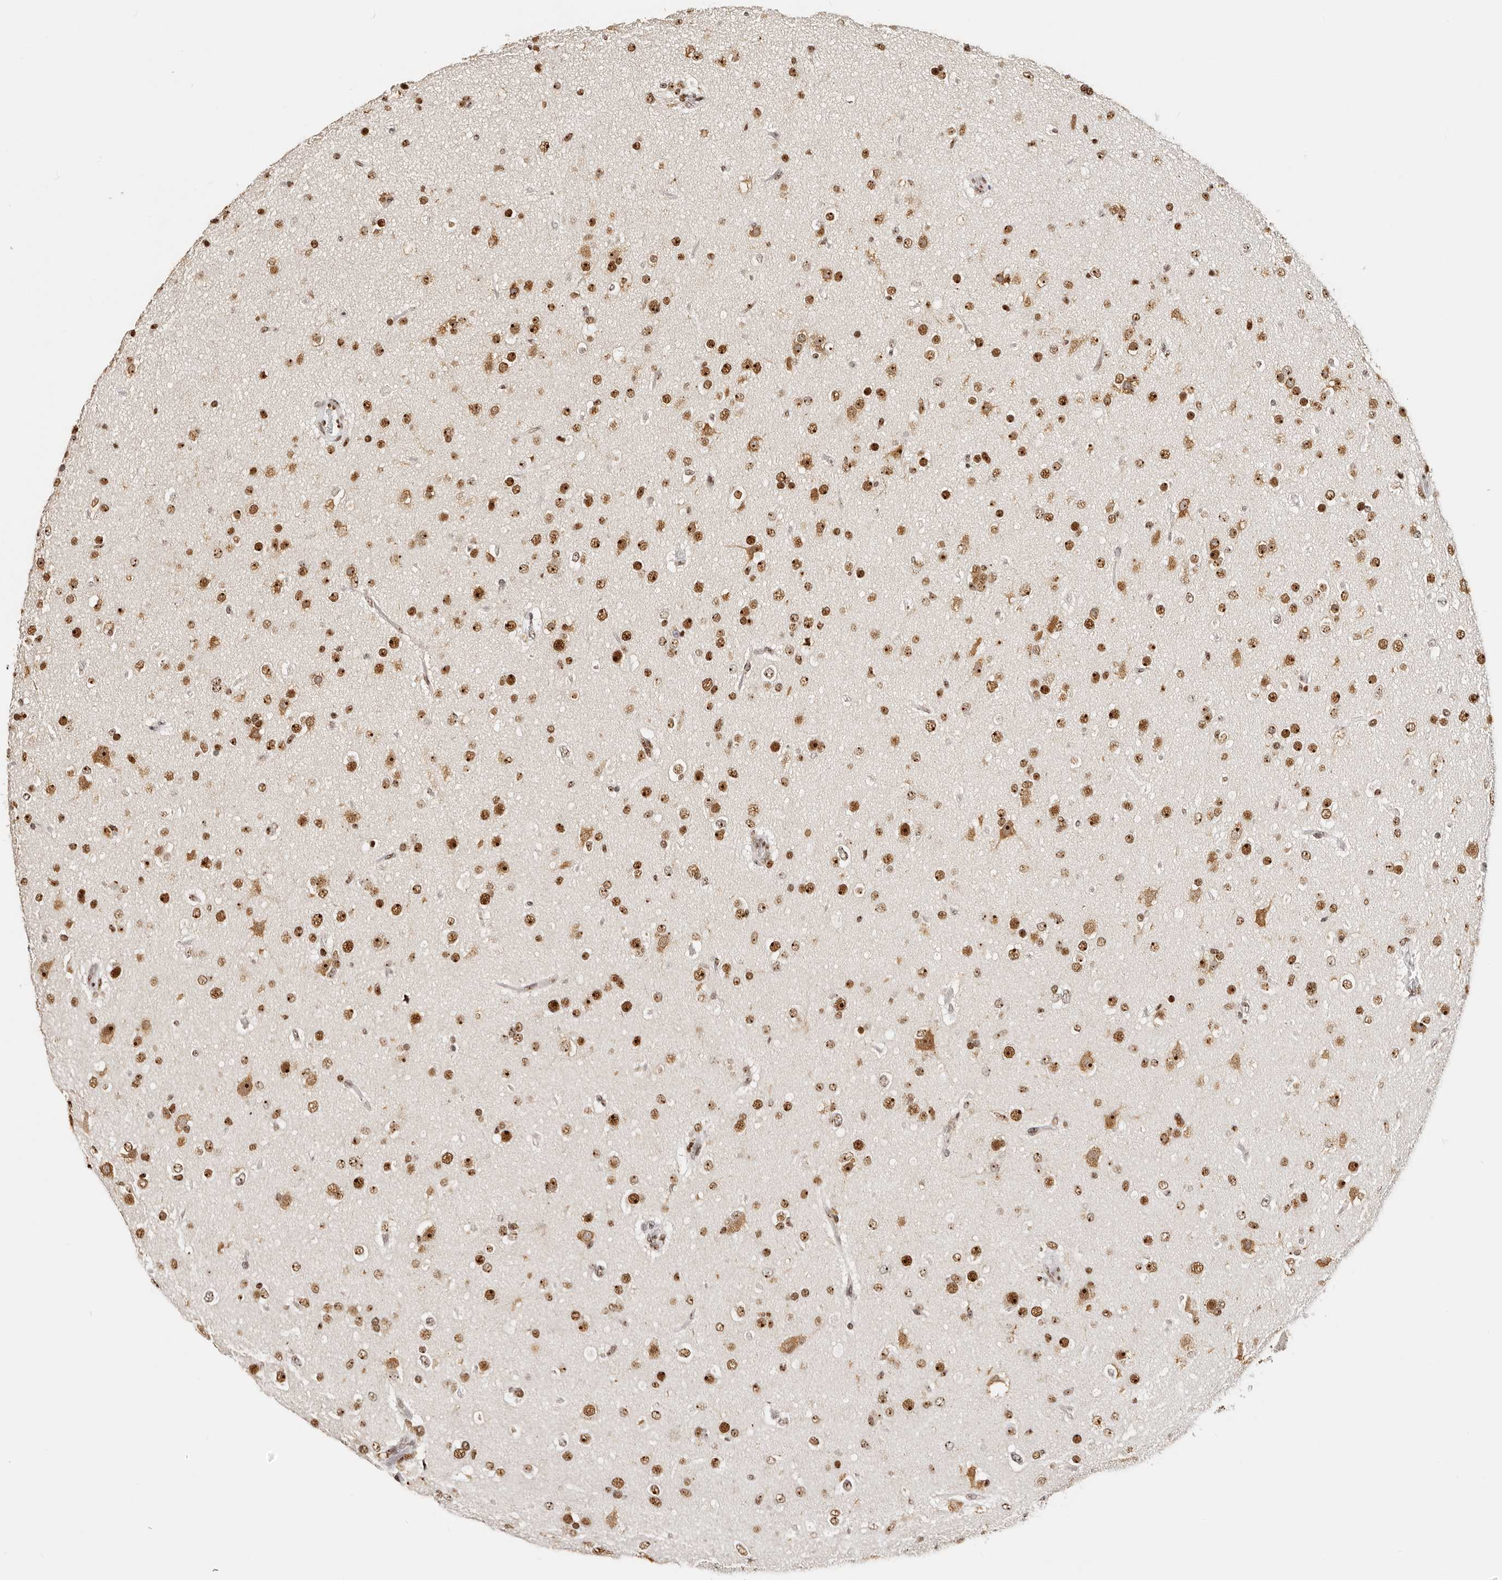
{"staining": {"intensity": "strong", "quantity": ">75%", "location": "nuclear"}, "tissue": "glioma", "cell_type": "Tumor cells", "image_type": "cancer", "snomed": [{"axis": "morphology", "description": "Glioma, malignant, Low grade"}, {"axis": "topography", "description": "Brain"}], "caption": "Immunohistochemistry (DAB (3,3'-diaminobenzidine)) staining of glioma exhibits strong nuclear protein expression in about >75% of tumor cells. The staining was performed using DAB, with brown indicating positive protein expression. Nuclei are stained blue with hematoxylin.", "gene": "IQGAP3", "patient": {"sex": "male", "age": 65}}